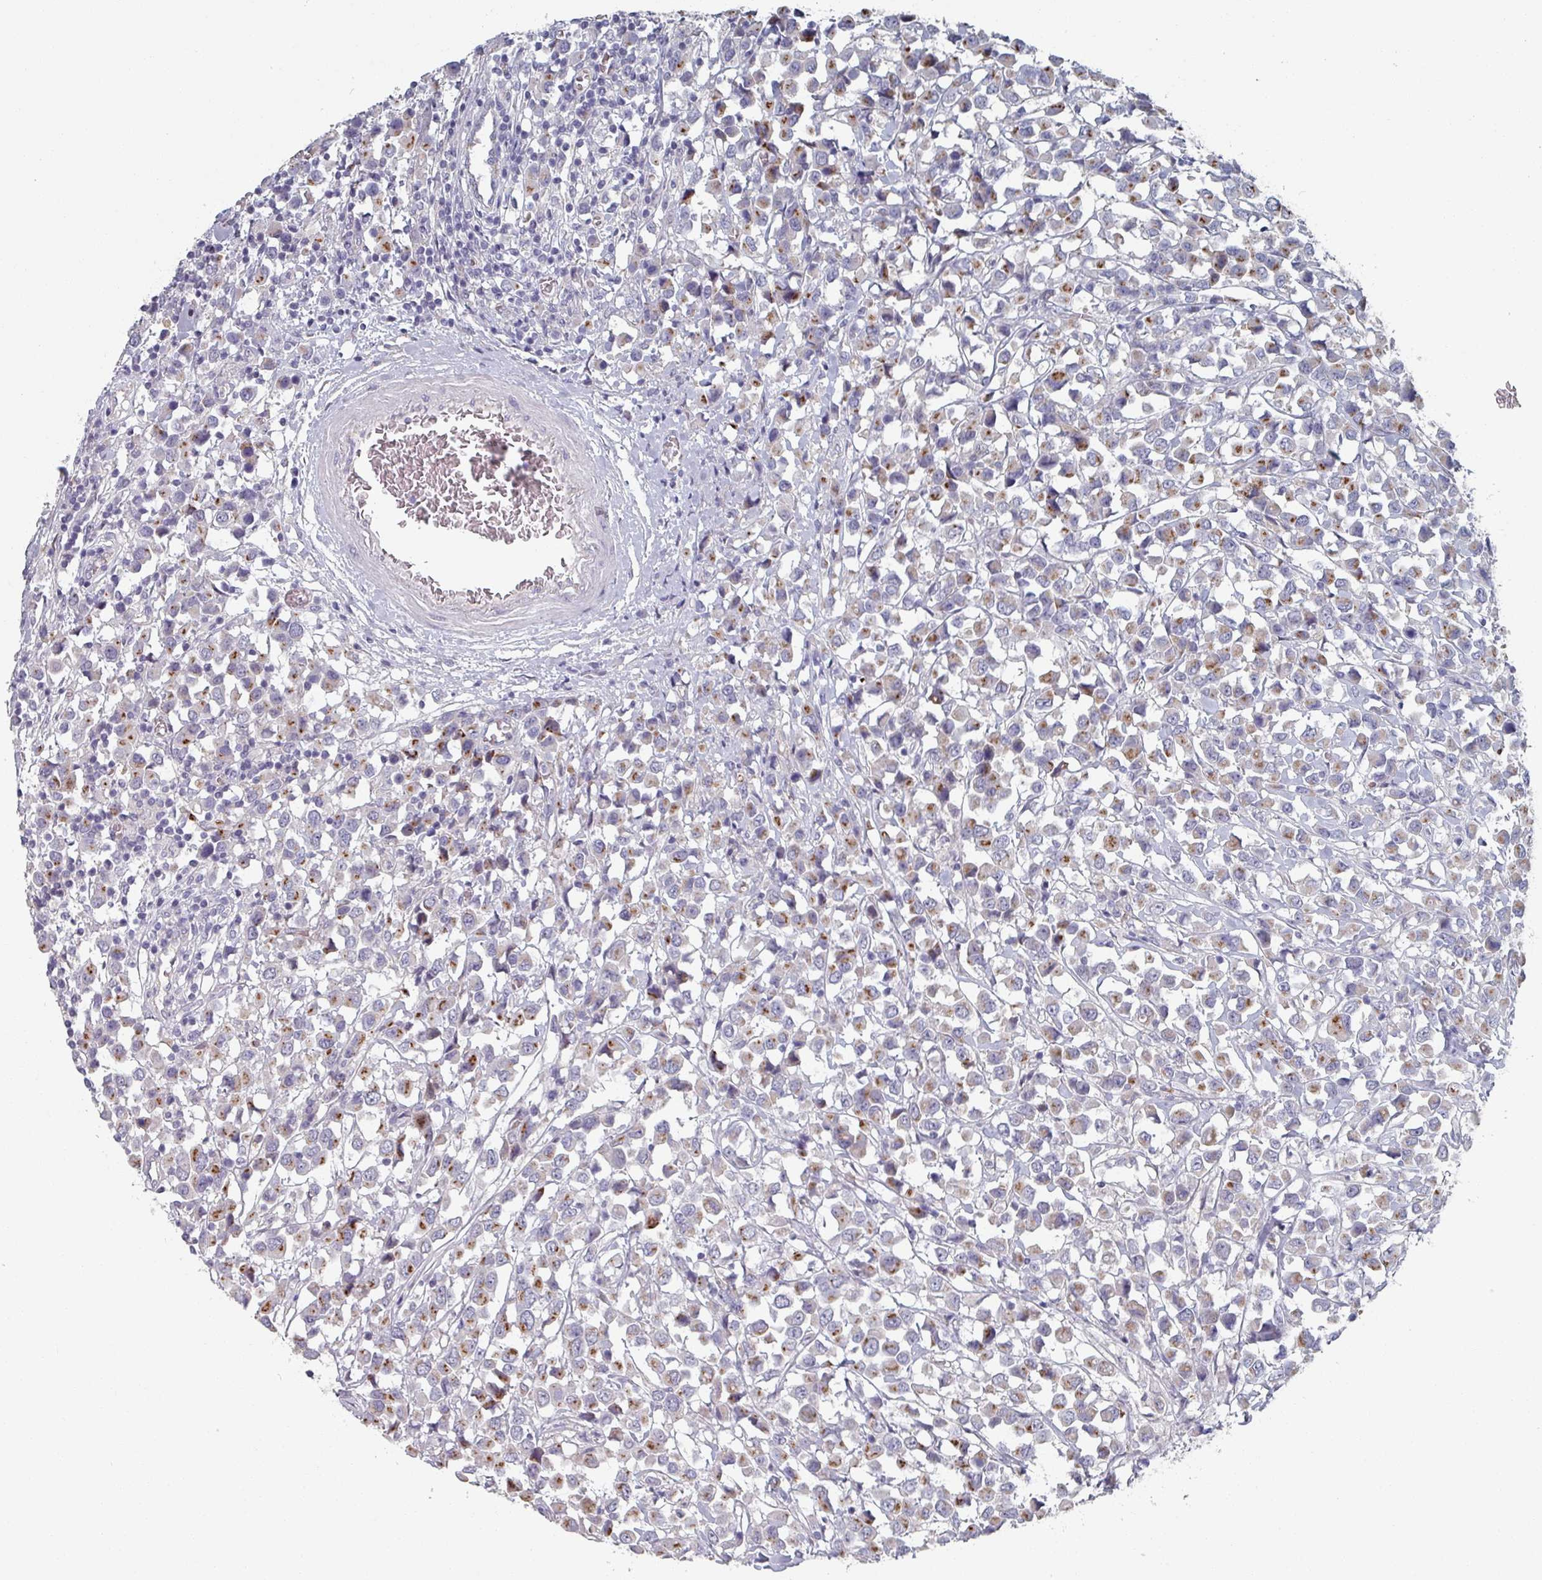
{"staining": {"intensity": "moderate", "quantity": ">75%", "location": "cytoplasmic/membranous"}, "tissue": "breast cancer", "cell_type": "Tumor cells", "image_type": "cancer", "snomed": [{"axis": "morphology", "description": "Duct carcinoma"}, {"axis": "topography", "description": "Breast"}], "caption": "IHC micrograph of breast infiltrating ductal carcinoma stained for a protein (brown), which shows medium levels of moderate cytoplasmic/membranous staining in about >75% of tumor cells.", "gene": "EFL1", "patient": {"sex": "female", "age": 61}}